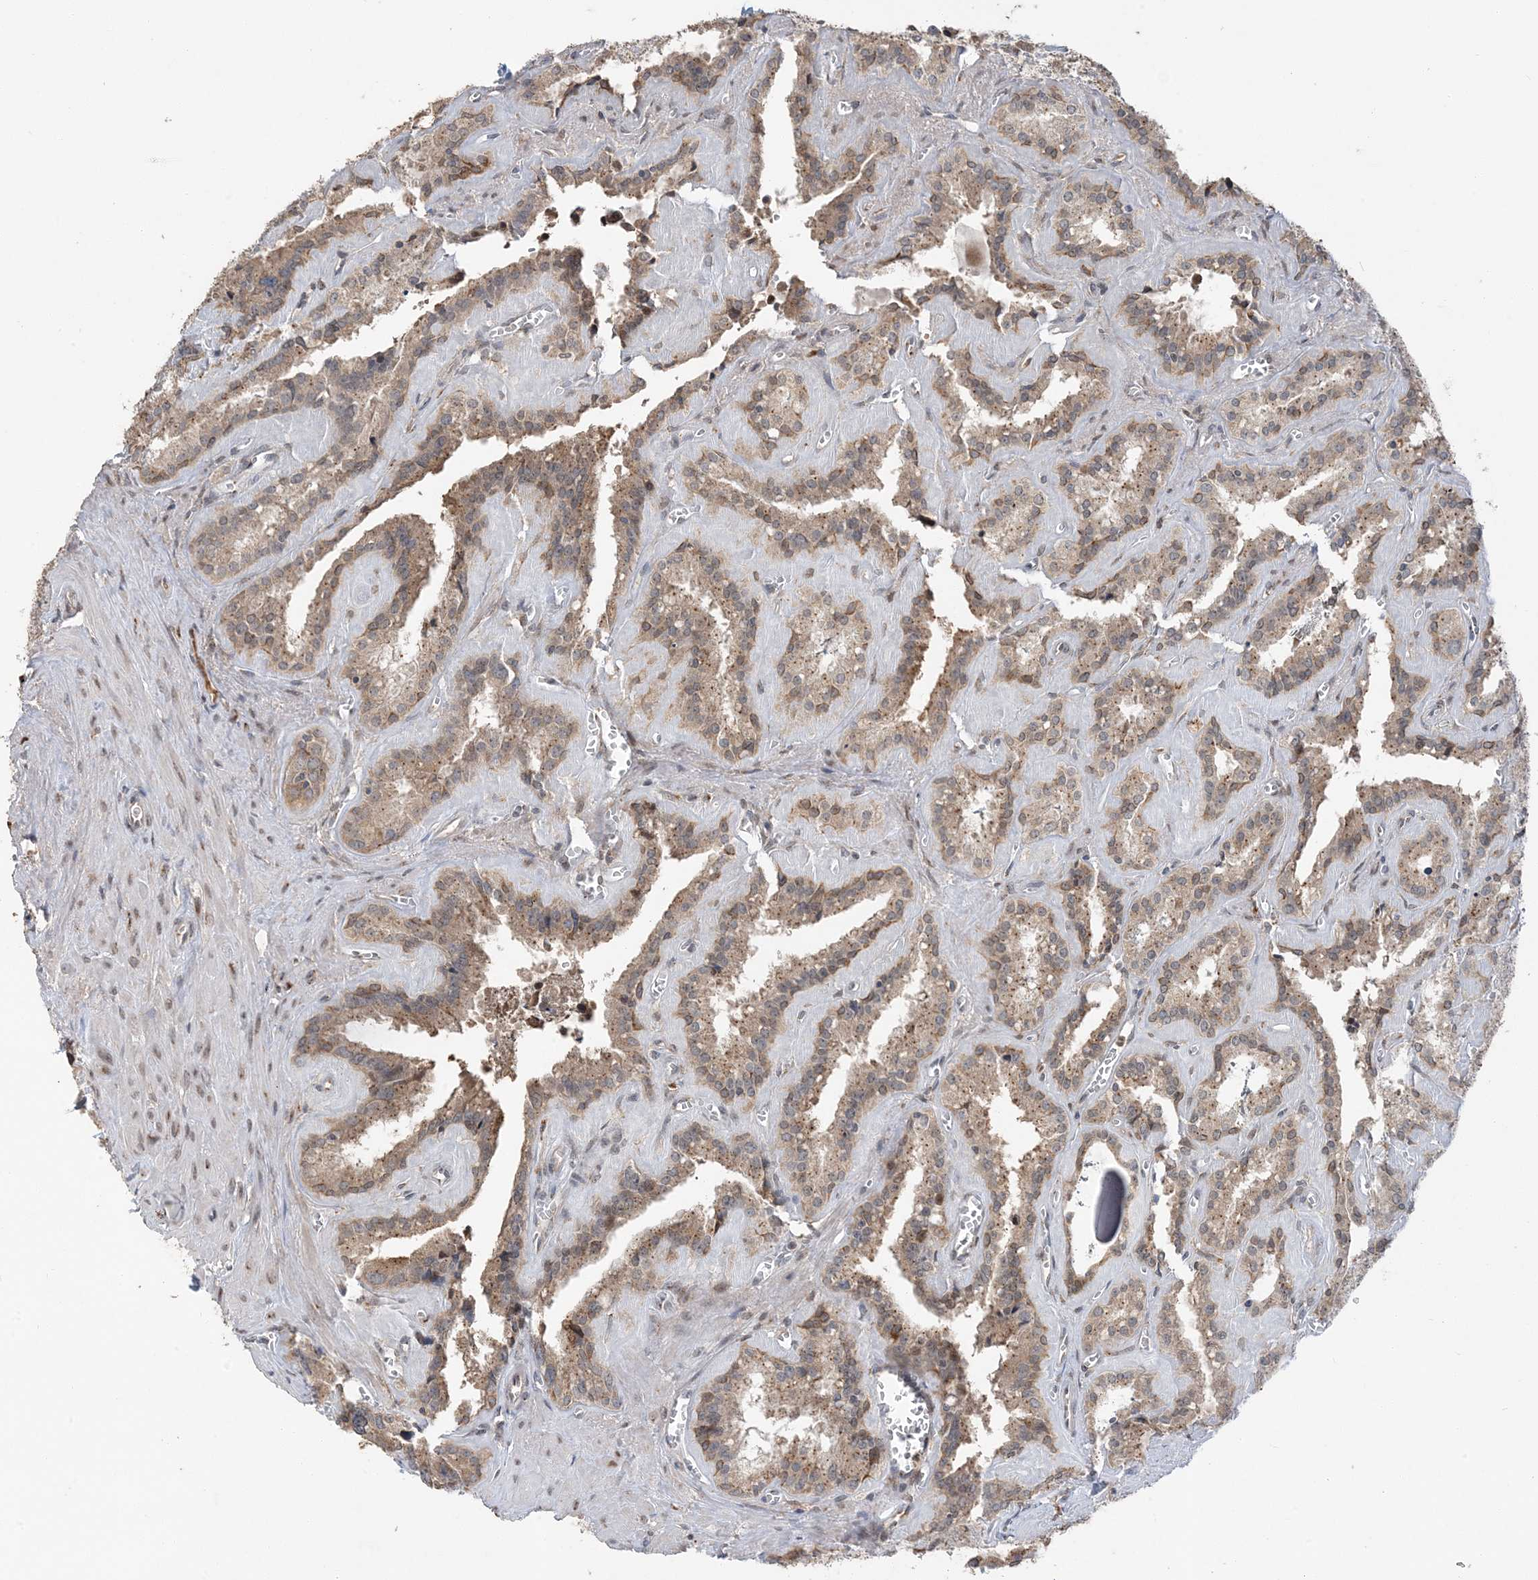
{"staining": {"intensity": "moderate", "quantity": ">75%", "location": "cytoplasmic/membranous"}, "tissue": "seminal vesicle", "cell_type": "Glandular cells", "image_type": "normal", "snomed": [{"axis": "morphology", "description": "Normal tissue, NOS"}, {"axis": "topography", "description": "Prostate"}, {"axis": "topography", "description": "Seminal veicle"}], "caption": "A high-resolution micrograph shows immunohistochemistry staining of normal seminal vesicle, which demonstrates moderate cytoplasmic/membranous staining in about >75% of glandular cells.", "gene": "RER1", "patient": {"sex": "male", "age": 59}}